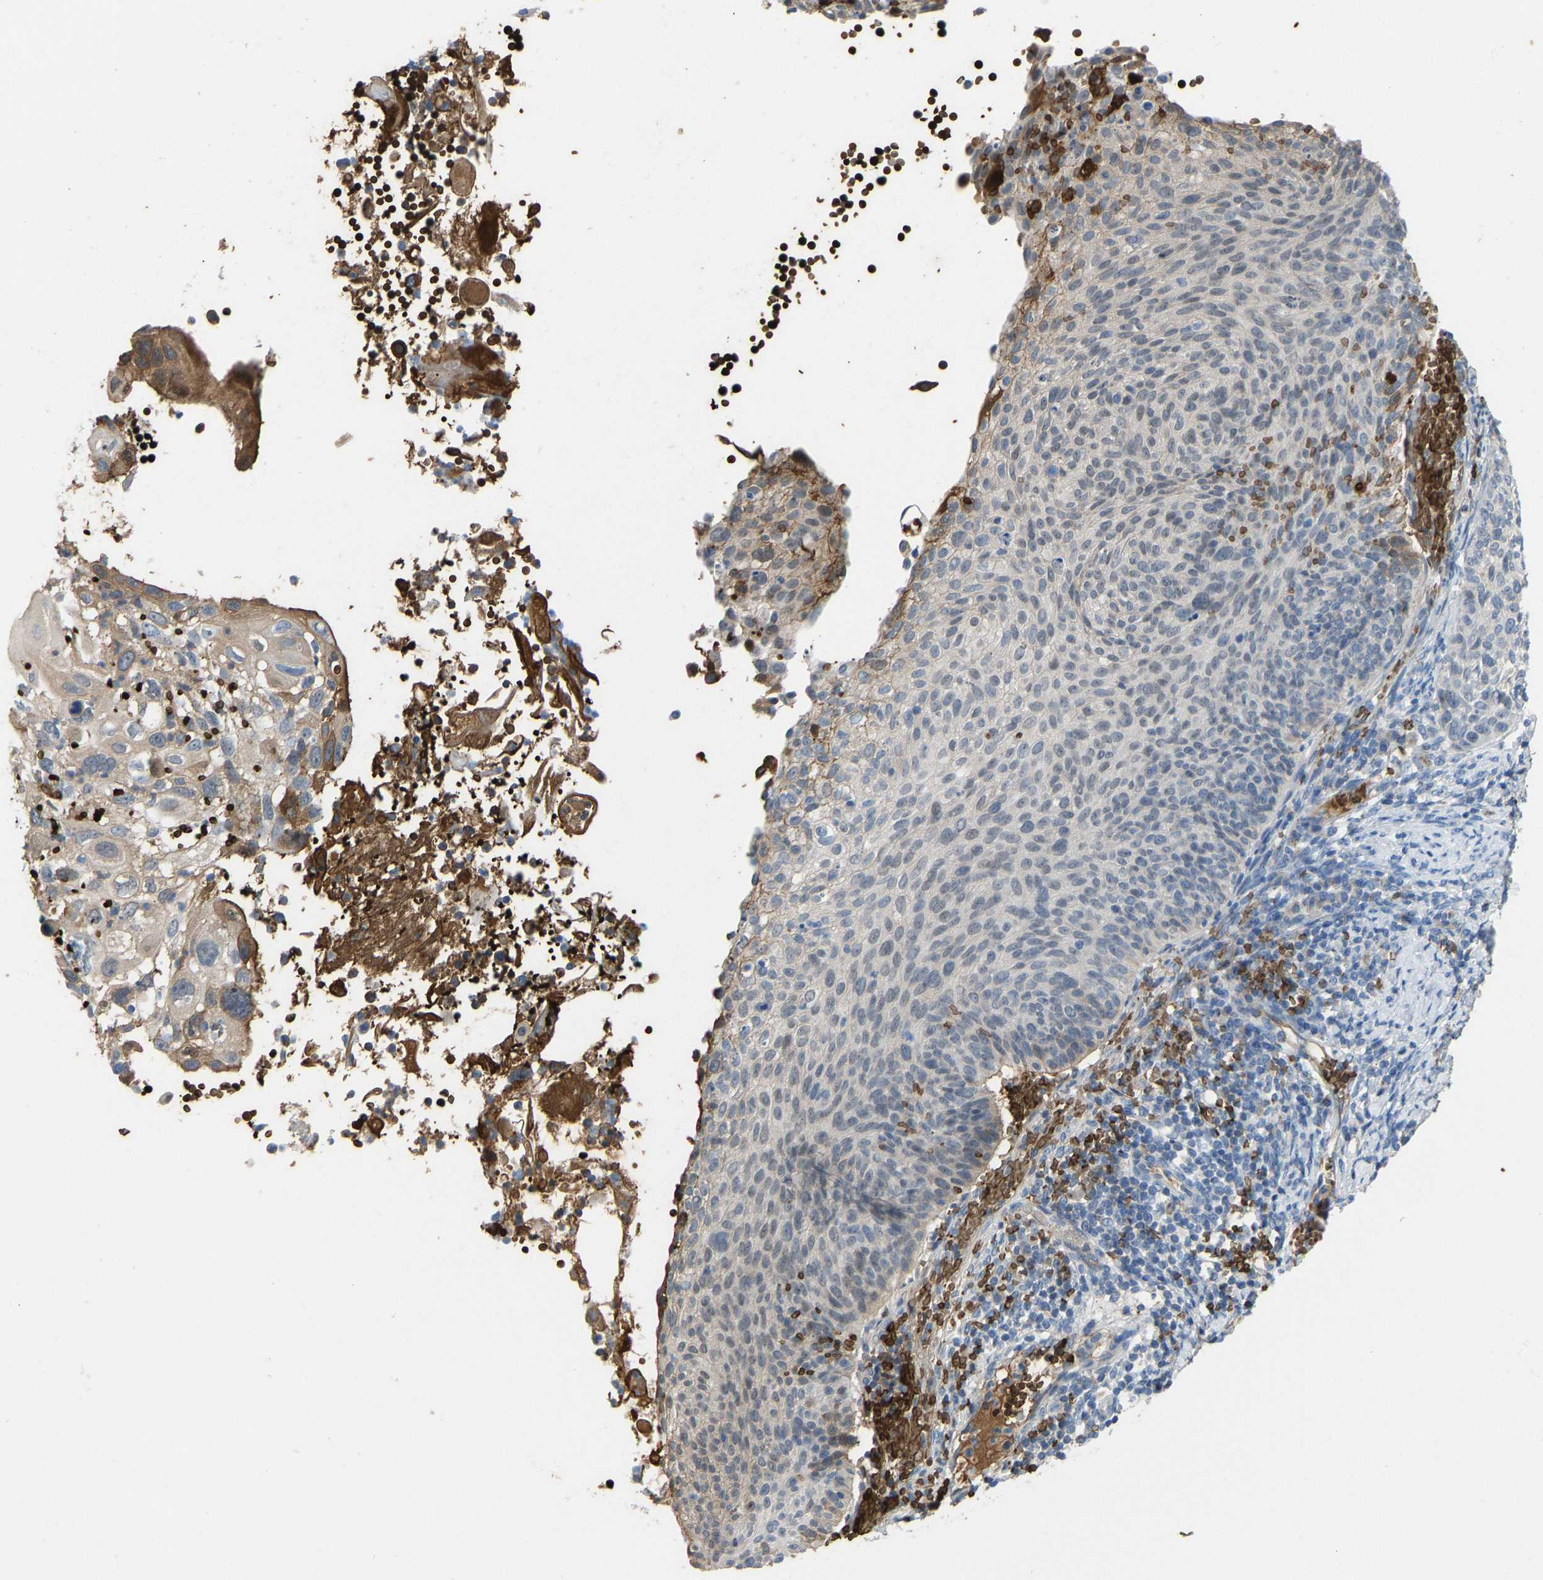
{"staining": {"intensity": "moderate", "quantity": "<25%", "location": "cytoplasmic/membranous"}, "tissue": "cervical cancer", "cell_type": "Tumor cells", "image_type": "cancer", "snomed": [{"axis": "morphology", "description": "Squamous cell carcinoma, NOS"}, {"axis": "topography", "description": "Cervix"}], "caption": "A photomicrograph of cervical squamous cell carcinoma stained for a protein shows moderate cytoplasmic/membranous brown staining in tumor cells.", "gene": "PIGS", "patient": {"sex": "female", "age": 70}}